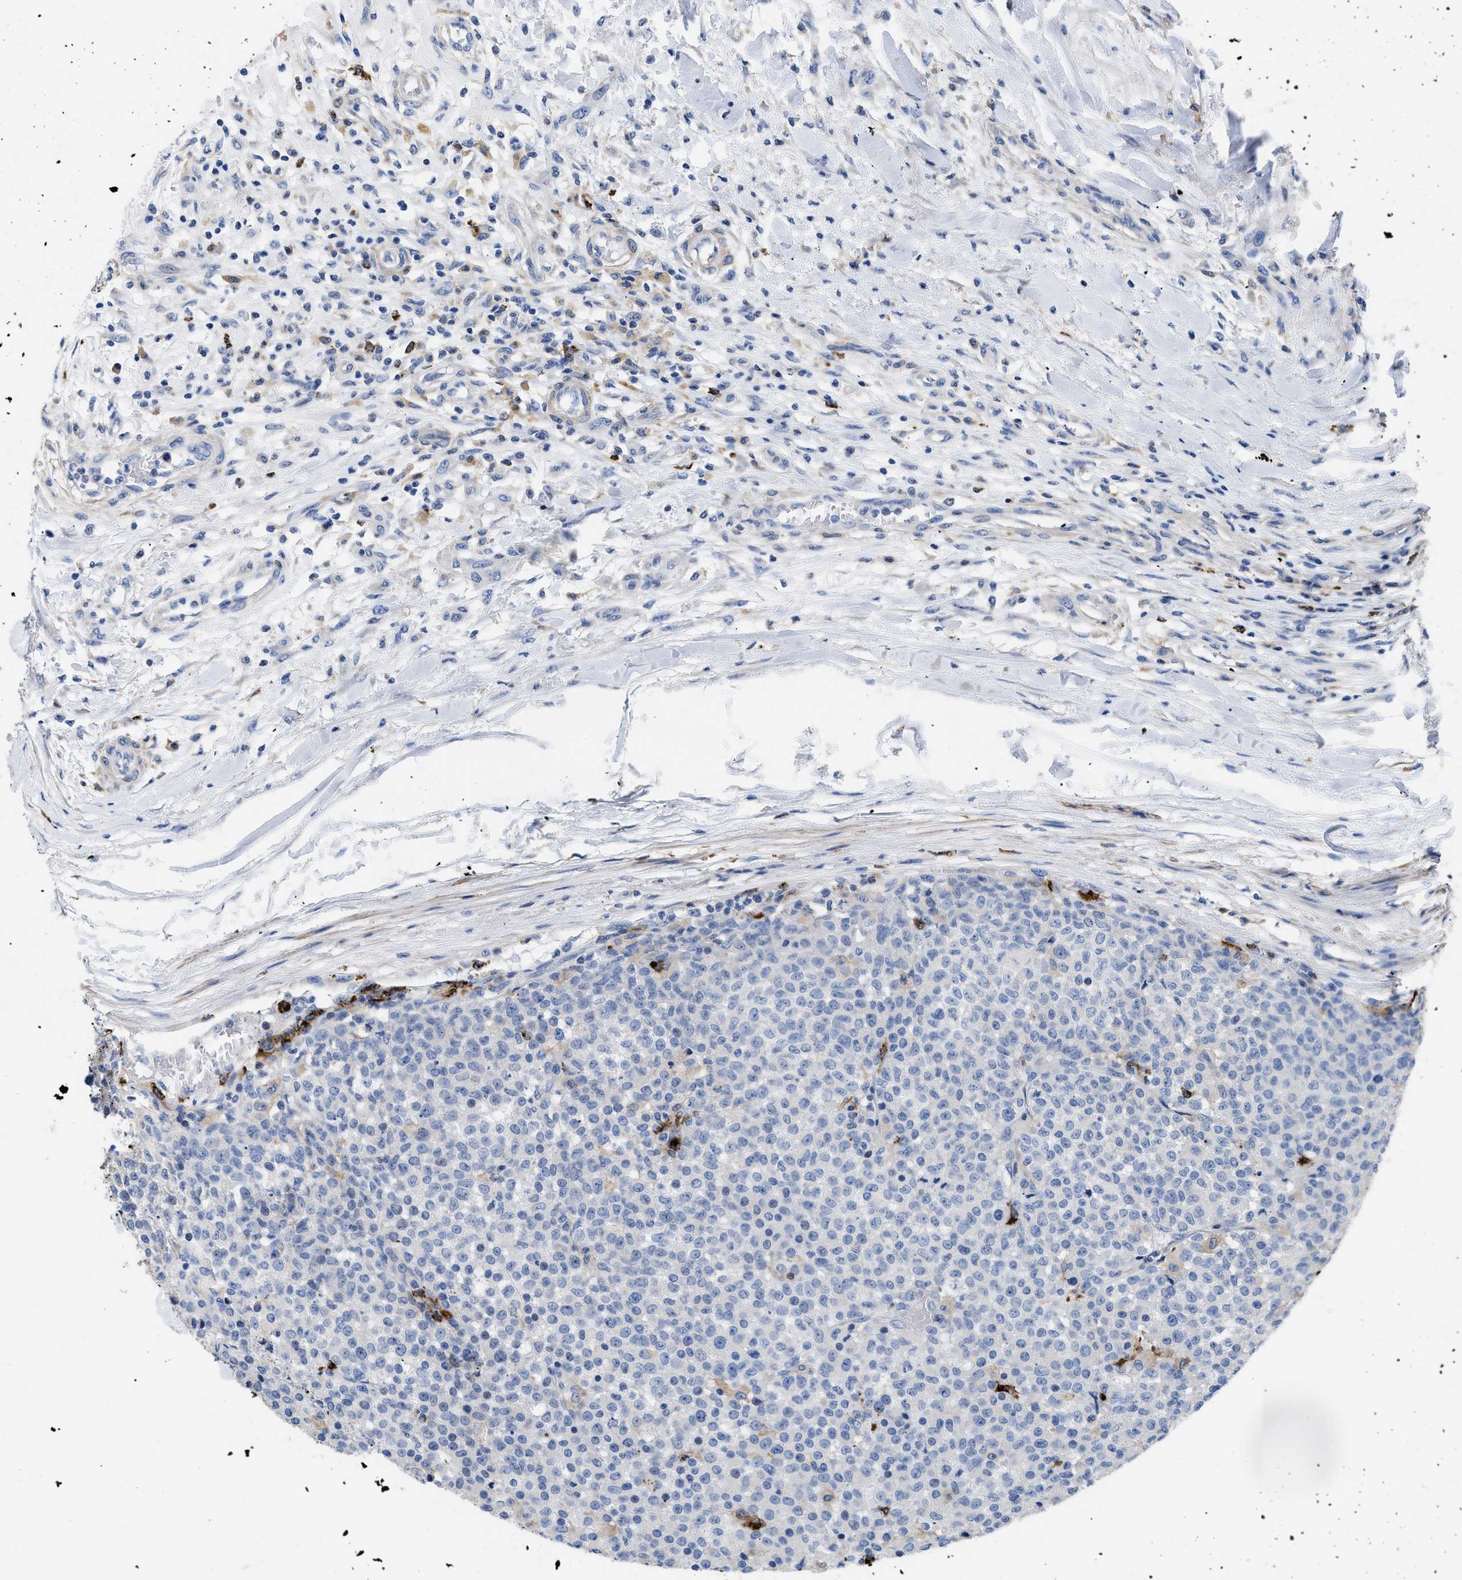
{"staining": {"intensity": "negative", "quantity": "none", "location": "none"}, "tissue": "testis cancer", "cell_type": "Tumor cells", "image_type": "cancer", "snomed": [{"axis": "morphology", "description": "Seminoma, NOS"}, {"axis": "topography", "description": "Testis"}], "caption": "Tumor cells are negative for protein expression in human seminoma (testis).", "gene": "HLA-DPA1", "patient": {"sex": "male", "age": 59}}